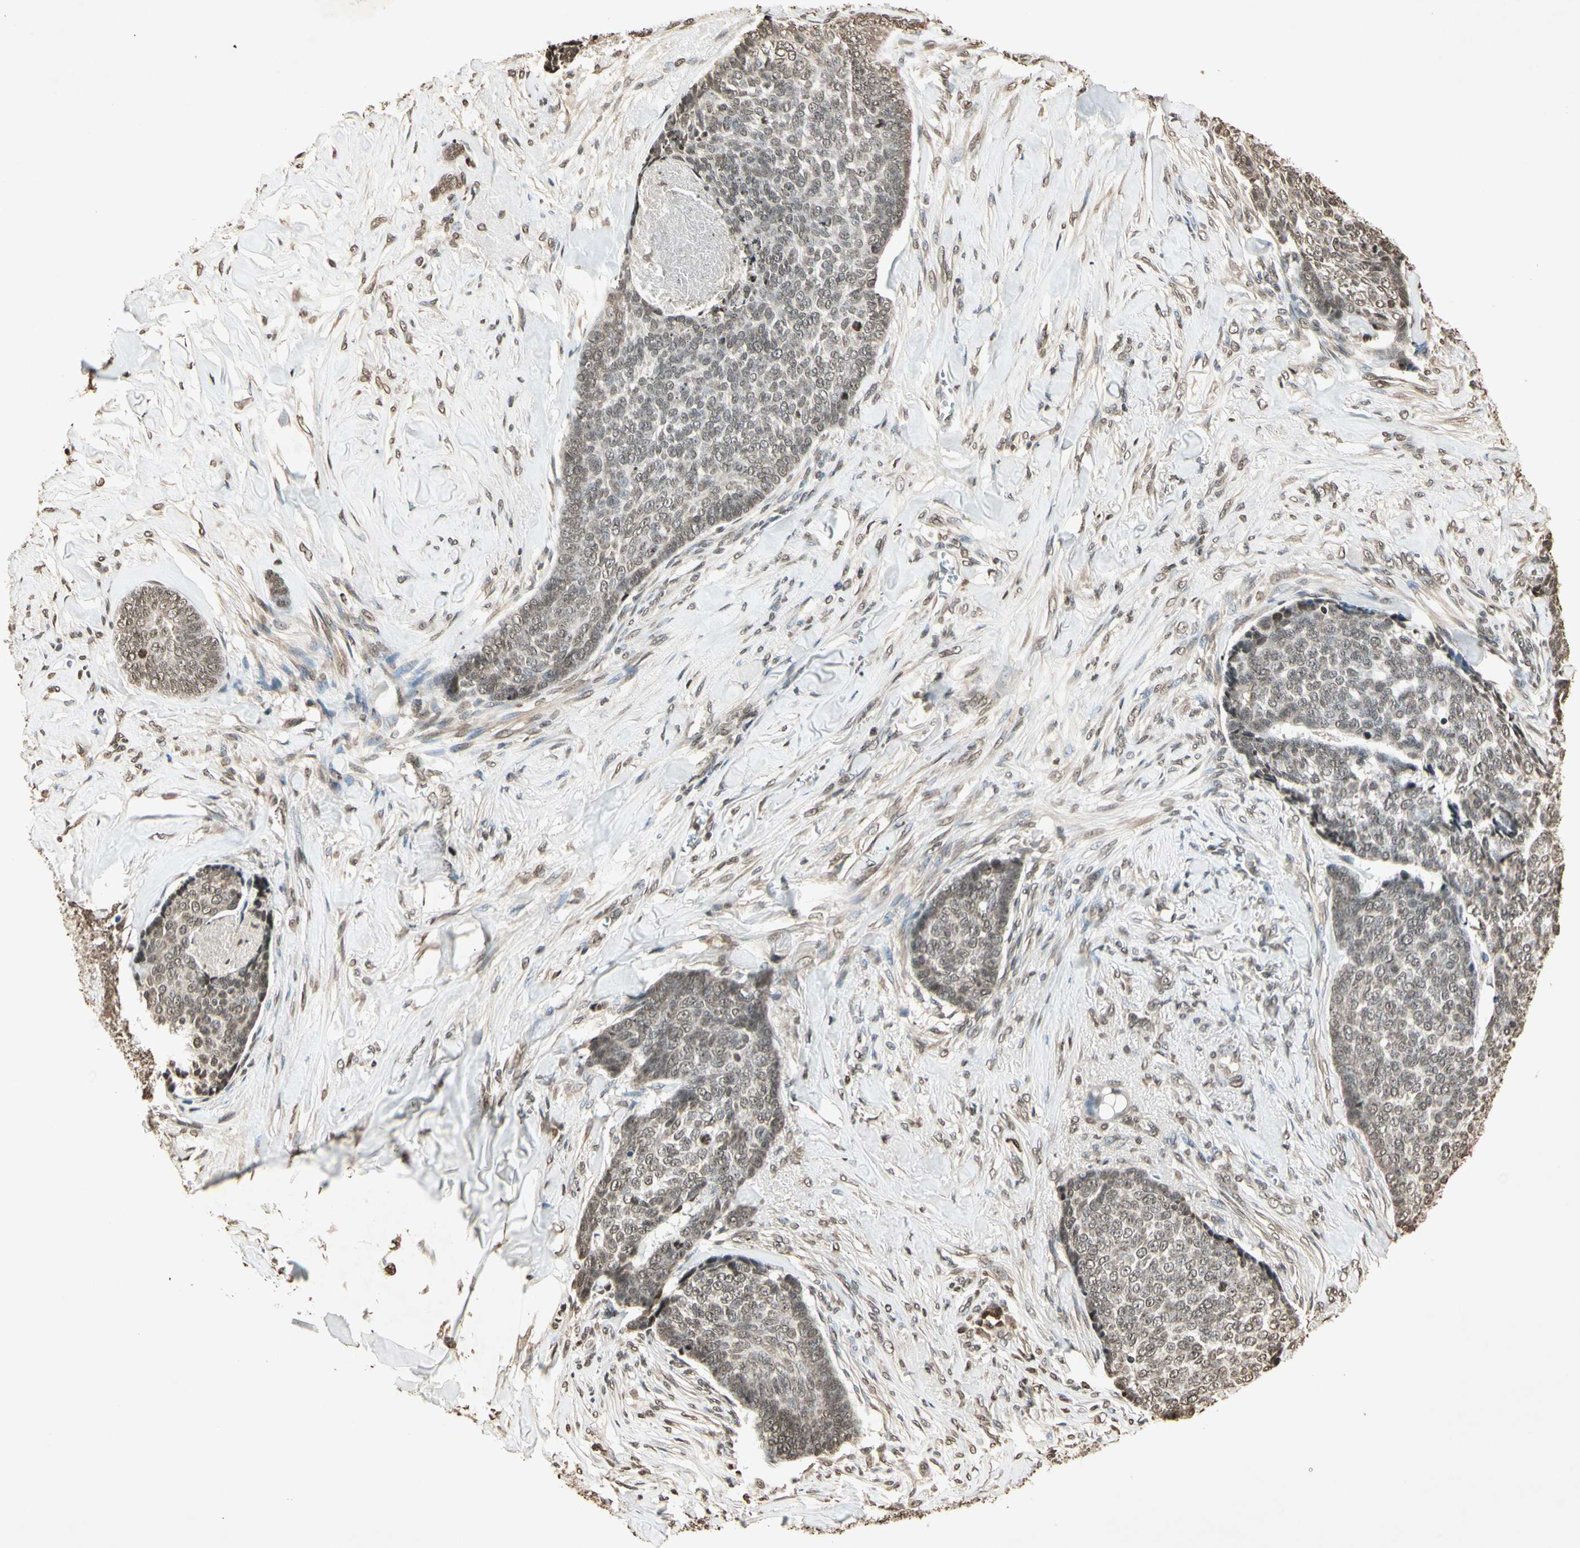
{"staining": {"intensity": "weak", "quantity": "25%-75%", "location": "nuclear"}, "tissue": "skin cancer", "cell_type": "Tumor cells", "image_type": "cancer", "snomed": [{"axis": "morphology", "description": "Basal cell carcinoma"}, {"axis": "topography", "description": "Skin"}], "caption": "DAB immunohistochemical staining of human skin cancer (basal cell carcinoma) demonstrates weak nuclear protein expression in about 25%-75% of tumor cells.", "gene": "TOP1", "patient": {"sex": "male", "age": 84}}